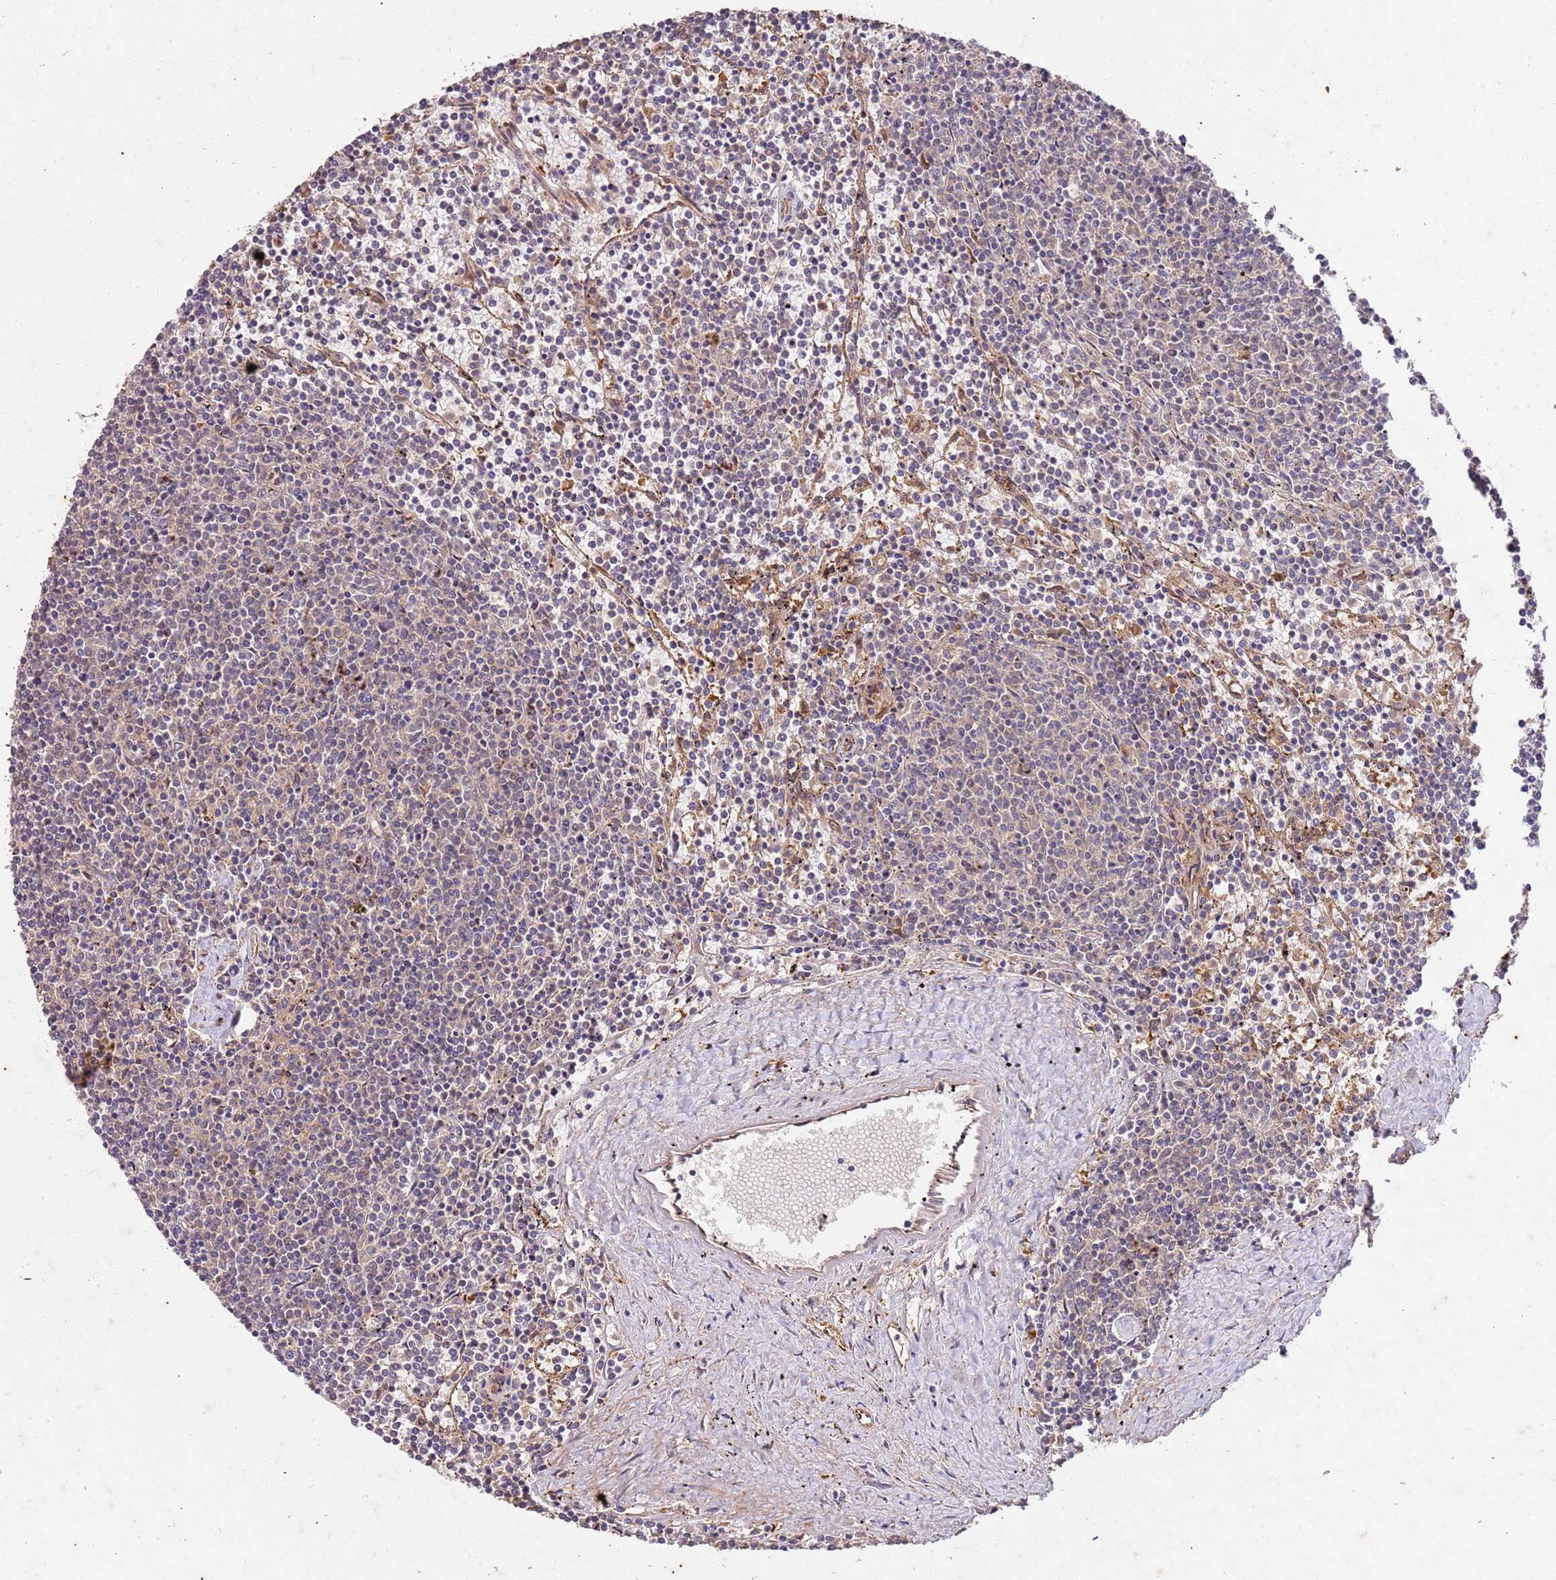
{"staining": {"intensity": "negative", "quantity": "none", "location": "none"}, "tissue": "lymphoma", "cell_type": "Tumor cells", "image_type": "cancer", "snomed": [{"axis": "morphology", "description": "Malignant lymphoma, non-Hodgkin's type, Low grade"}, {"axis": "topography", "description": "Spleen"}], "caption": "An immunohistochemistry micrograph of malignant lymphoma, non-Hodgkin's type (low-grade) is shown. There is no staining in tumor cells of malignant lymphoma, non-Hodgkin's type (low-grade). (DAB IHC, high magnification).", "gene": "UBE3A", "patient": {"sex": "female", "age": 50}}